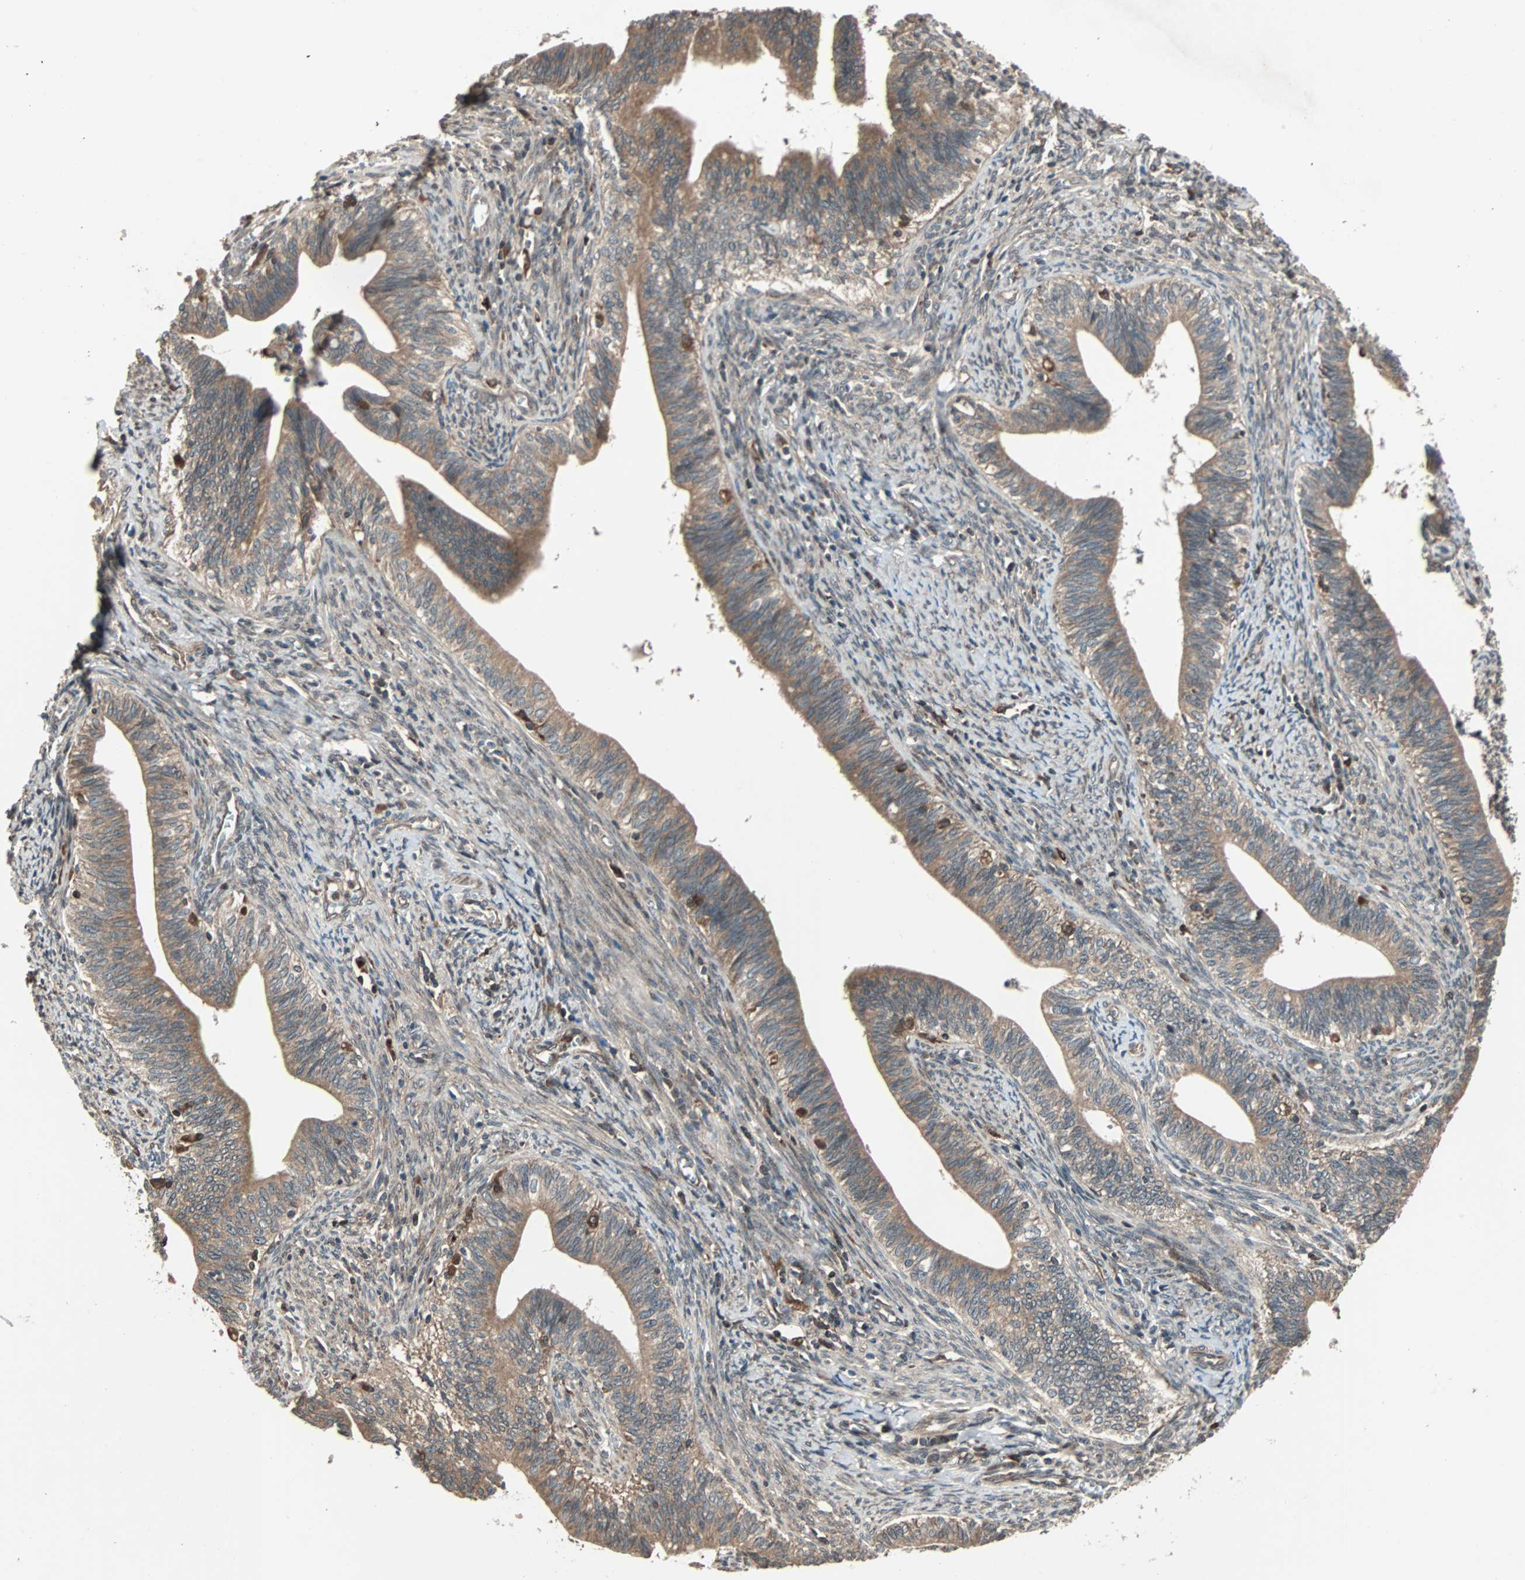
{"staining": {"intensity": "moderate", "quantity": ">75%", "location": "cytoplasmic/membranous"}, "tissue": "cervical cancer", "cell_type": "Tumor cells", "image_type": "cancer", "snomed": [{"axis": "morphology", "description": "Adenocarcinoma, NOS"}, {"axis": "topography", "description": "Cervix"}], "caption": "Cervical cancer was stained to show a protein in brown. There is medium levels of moderate cytoplasmic/membranous expression in about >75% of tumor cells.", "gene": "RAB7A", "patient": {"sex": "female", "age": 44}}